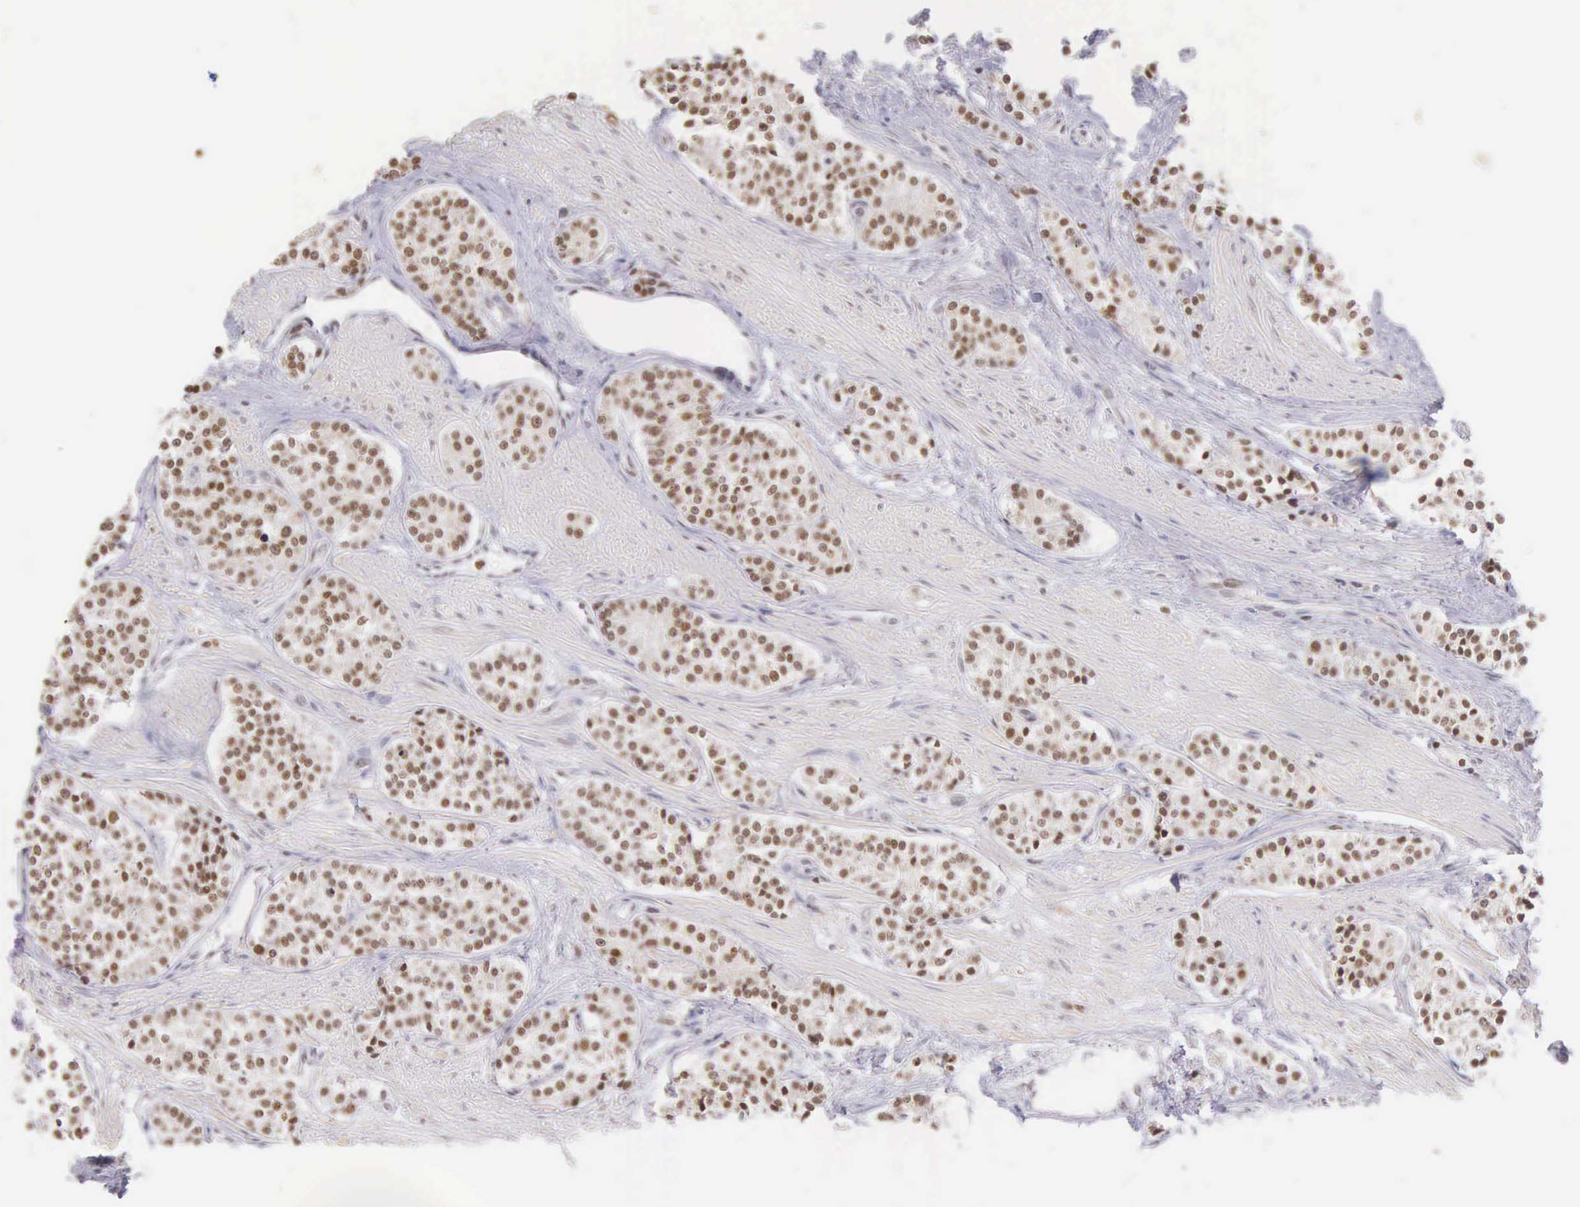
{"staining": {"intensity": "moderate", "quantity": ">75%", "location": "nuclear"}, "tissue": "carcinoid", "cell_type": "Tumor cells", "image_type": "cancer", "snomed": [{"axis": "morphology", "description": "Carcinoid, malignant, NOS"}, {"axis": "topography", "description": "Stomach"}], "caption": "Immunohistochemistry of carcinoid (malignant) shows medium levels of moderate nuclear positivity in approximately >75% of tumor cells.", "gene": "VRK1", "patient": {"sex": "female", "age": 76}}